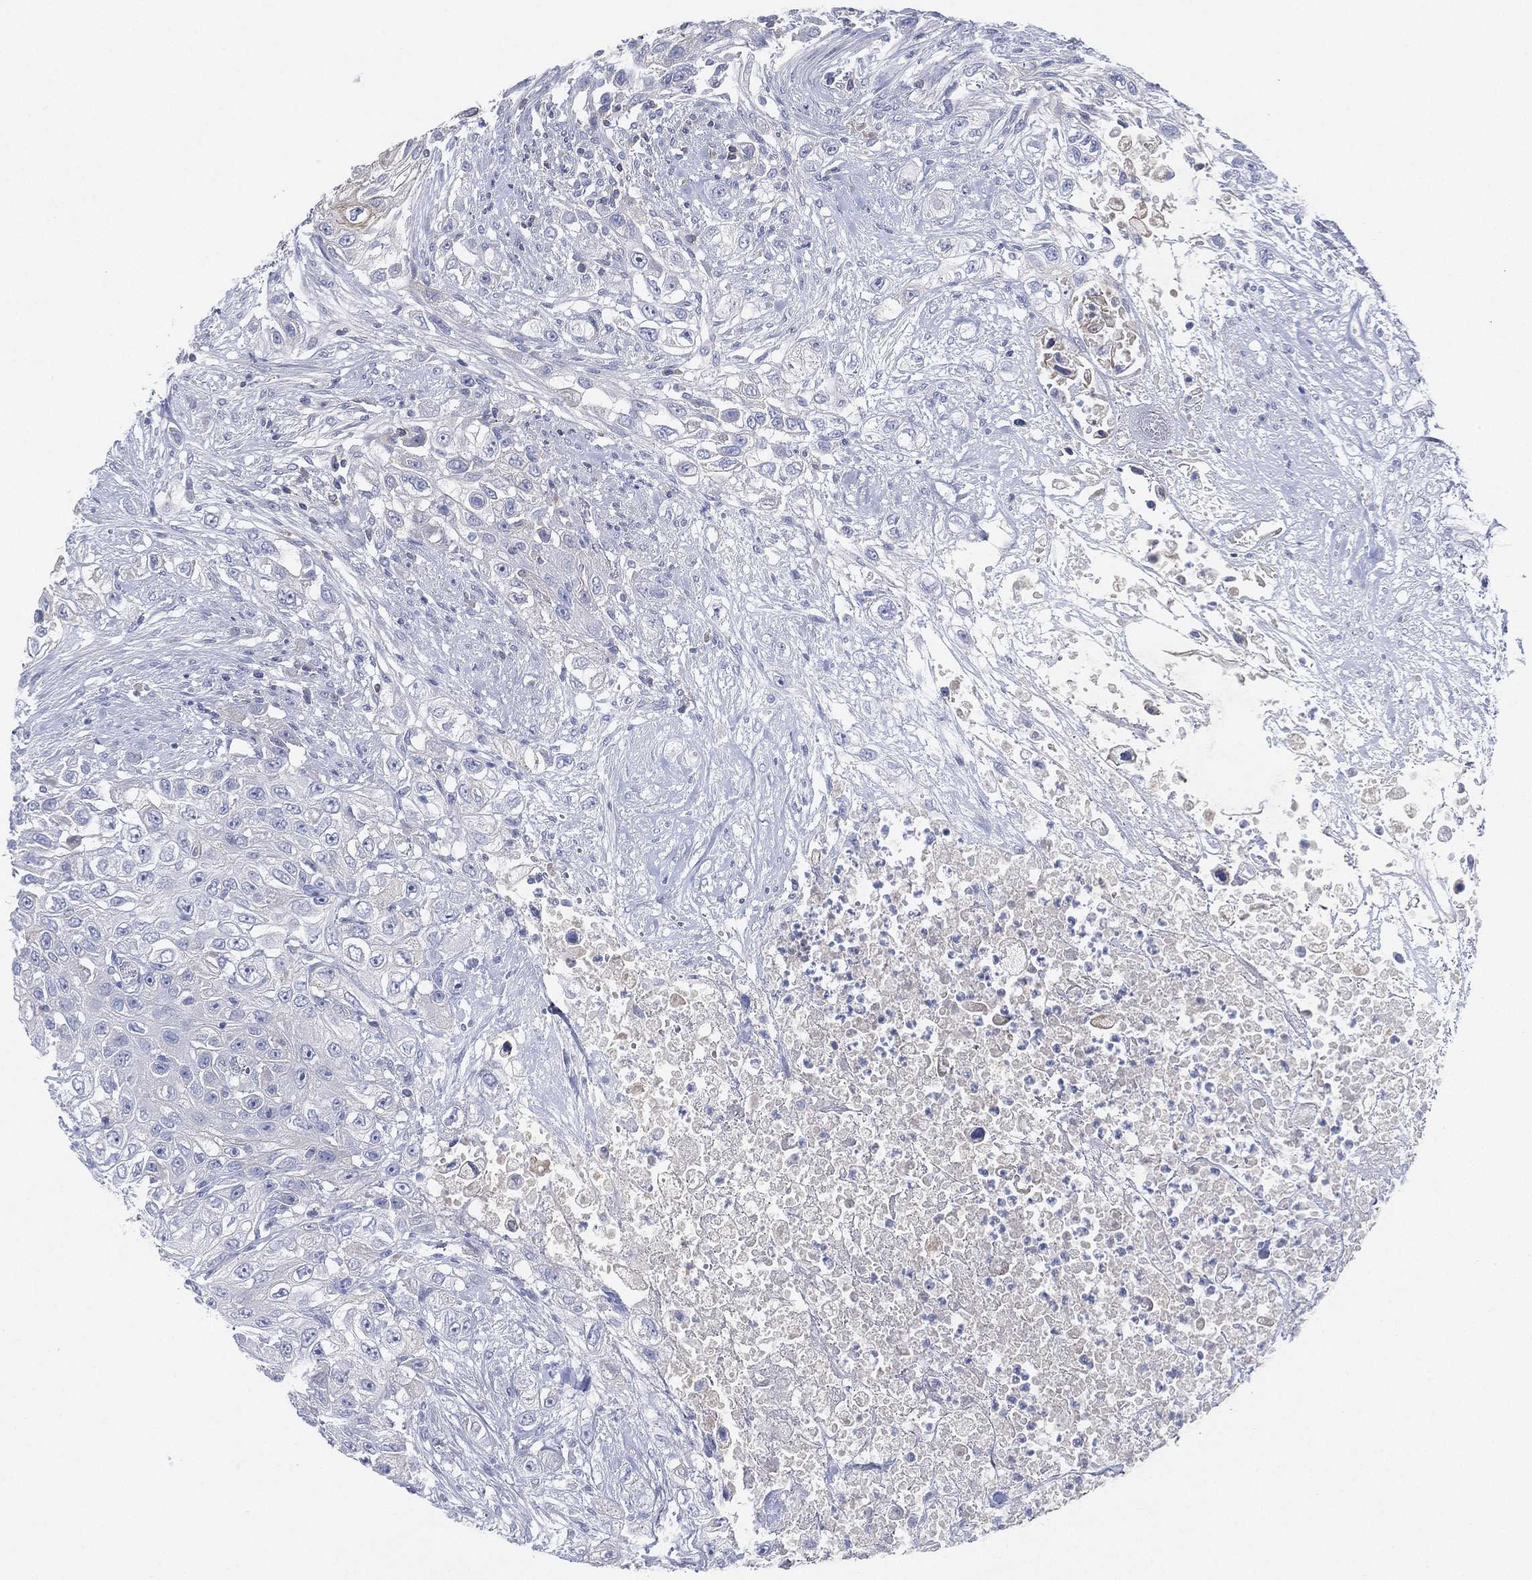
{"staining": {"intensity": "negative", "quantity": "none", "location": "none"}, "tissue": "urothelial cancer", "cell_type": "Tumor cells", "image_type": "cancer", "snomed": [{"axis": "morphology", "description": "Urothelial carcinoma, High grade"}, {"axis": "topography", "description": "Urinary bladder"}], "caption": "The IHC image has no significant positivity in tumor cells of urothelial carcinoma (high-grade) tissue. (DAB immunohistochemistry (IHC) with hematoxylin counter stain).", "gene": "SEPTIN1", "patient": {"sex": "female", "age": 56}}